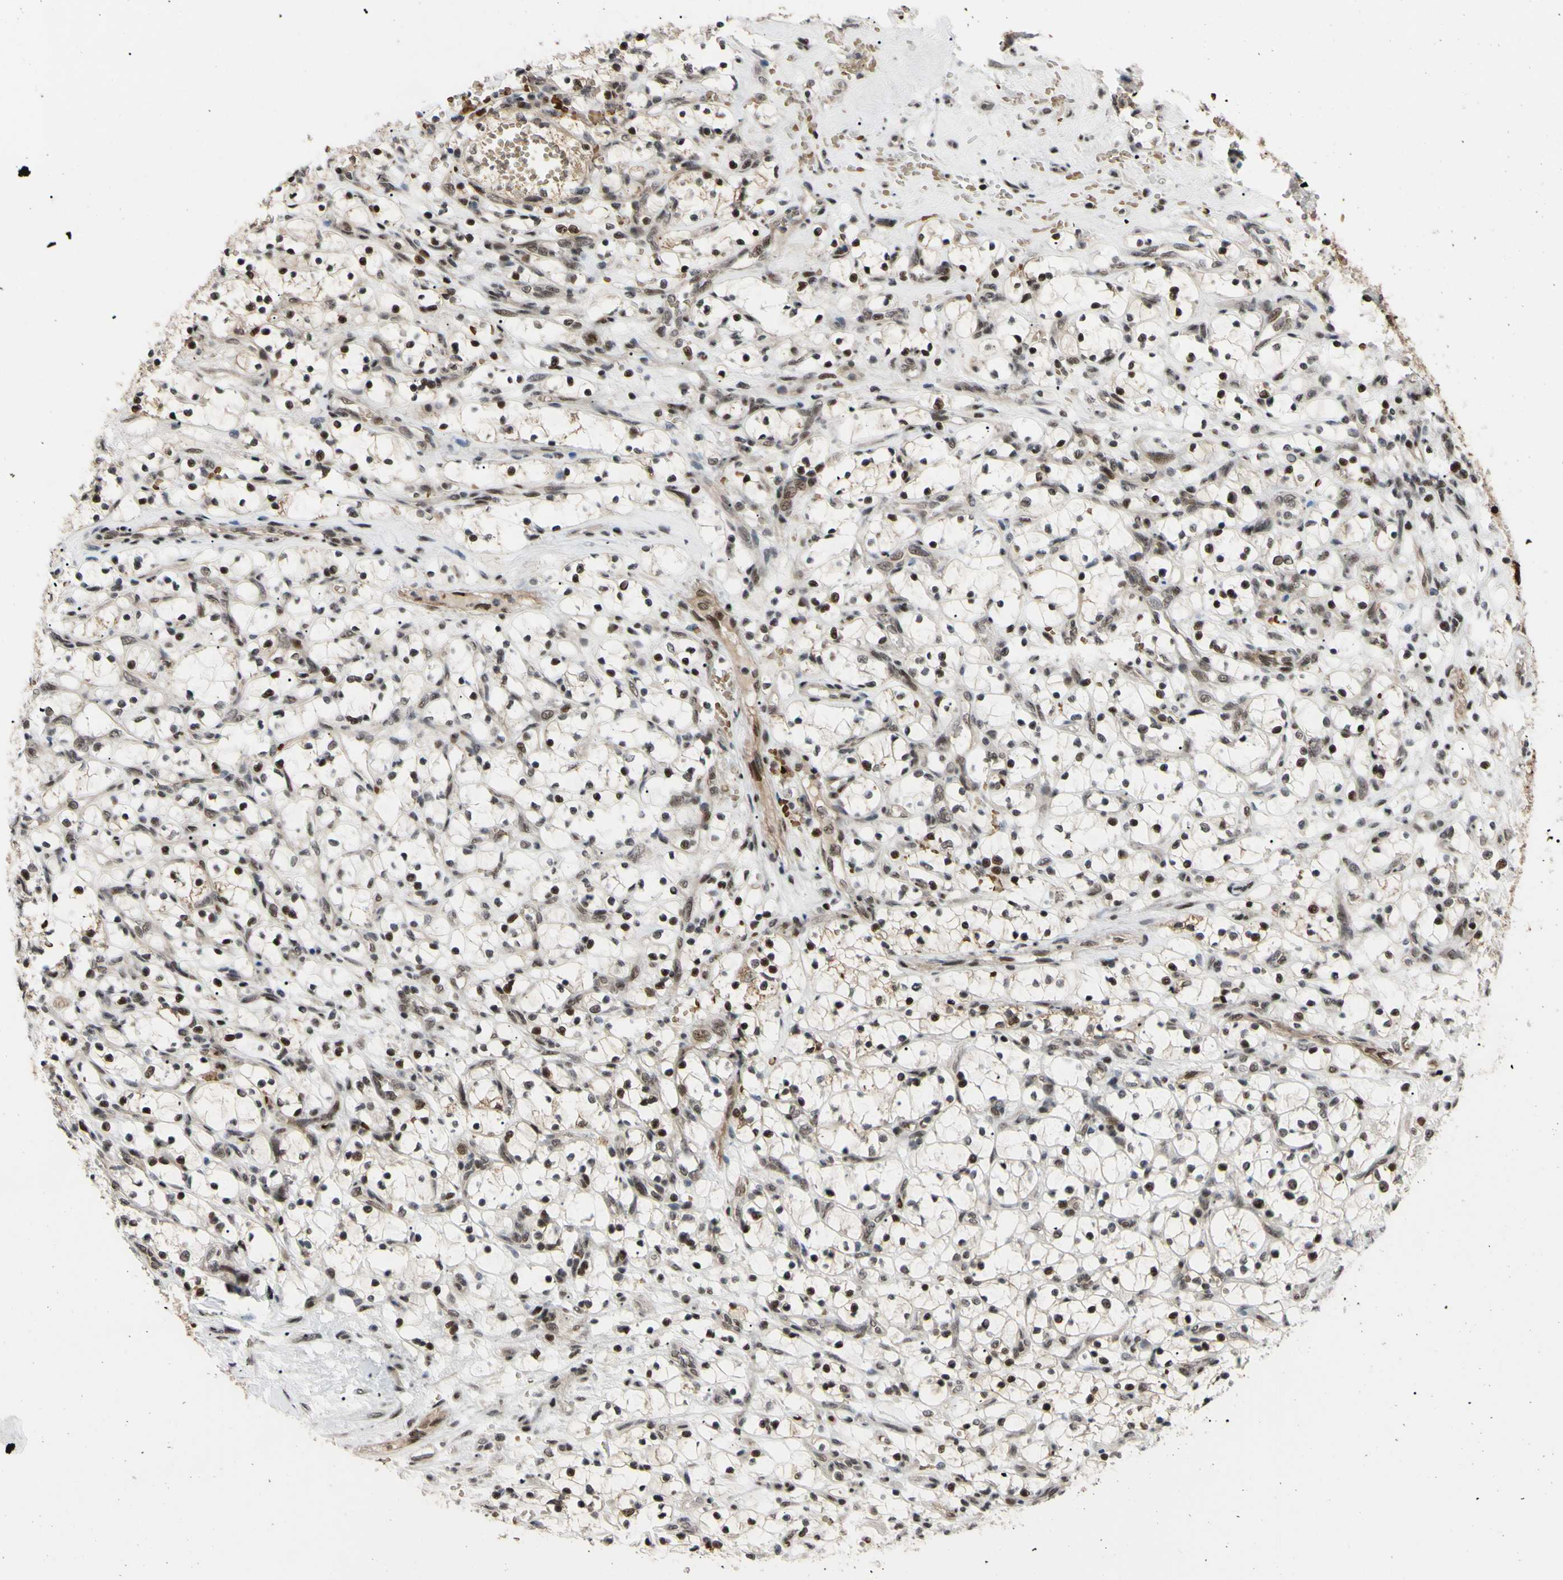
{"staining": {"intensity": "weak", "quantity": "25%-75%", "location": "nuclear"}, "tissue": "renal cancer", "cell_type": "Tumor cells", "image_type": "cancer", "snomed": [{"axis": "morphology", "description": "Adenocarcinoma, NOS"}, {"axis": "topography", "description": "Kidney"}], "caption": "A micrograph showing weak nuclear staining in about 25%-75% of tumor cells in renal cancer, as visualized by brown immunohistochemical staining.", "gene": "THAP12", "patient": {"sex": "female", "age": 69}}